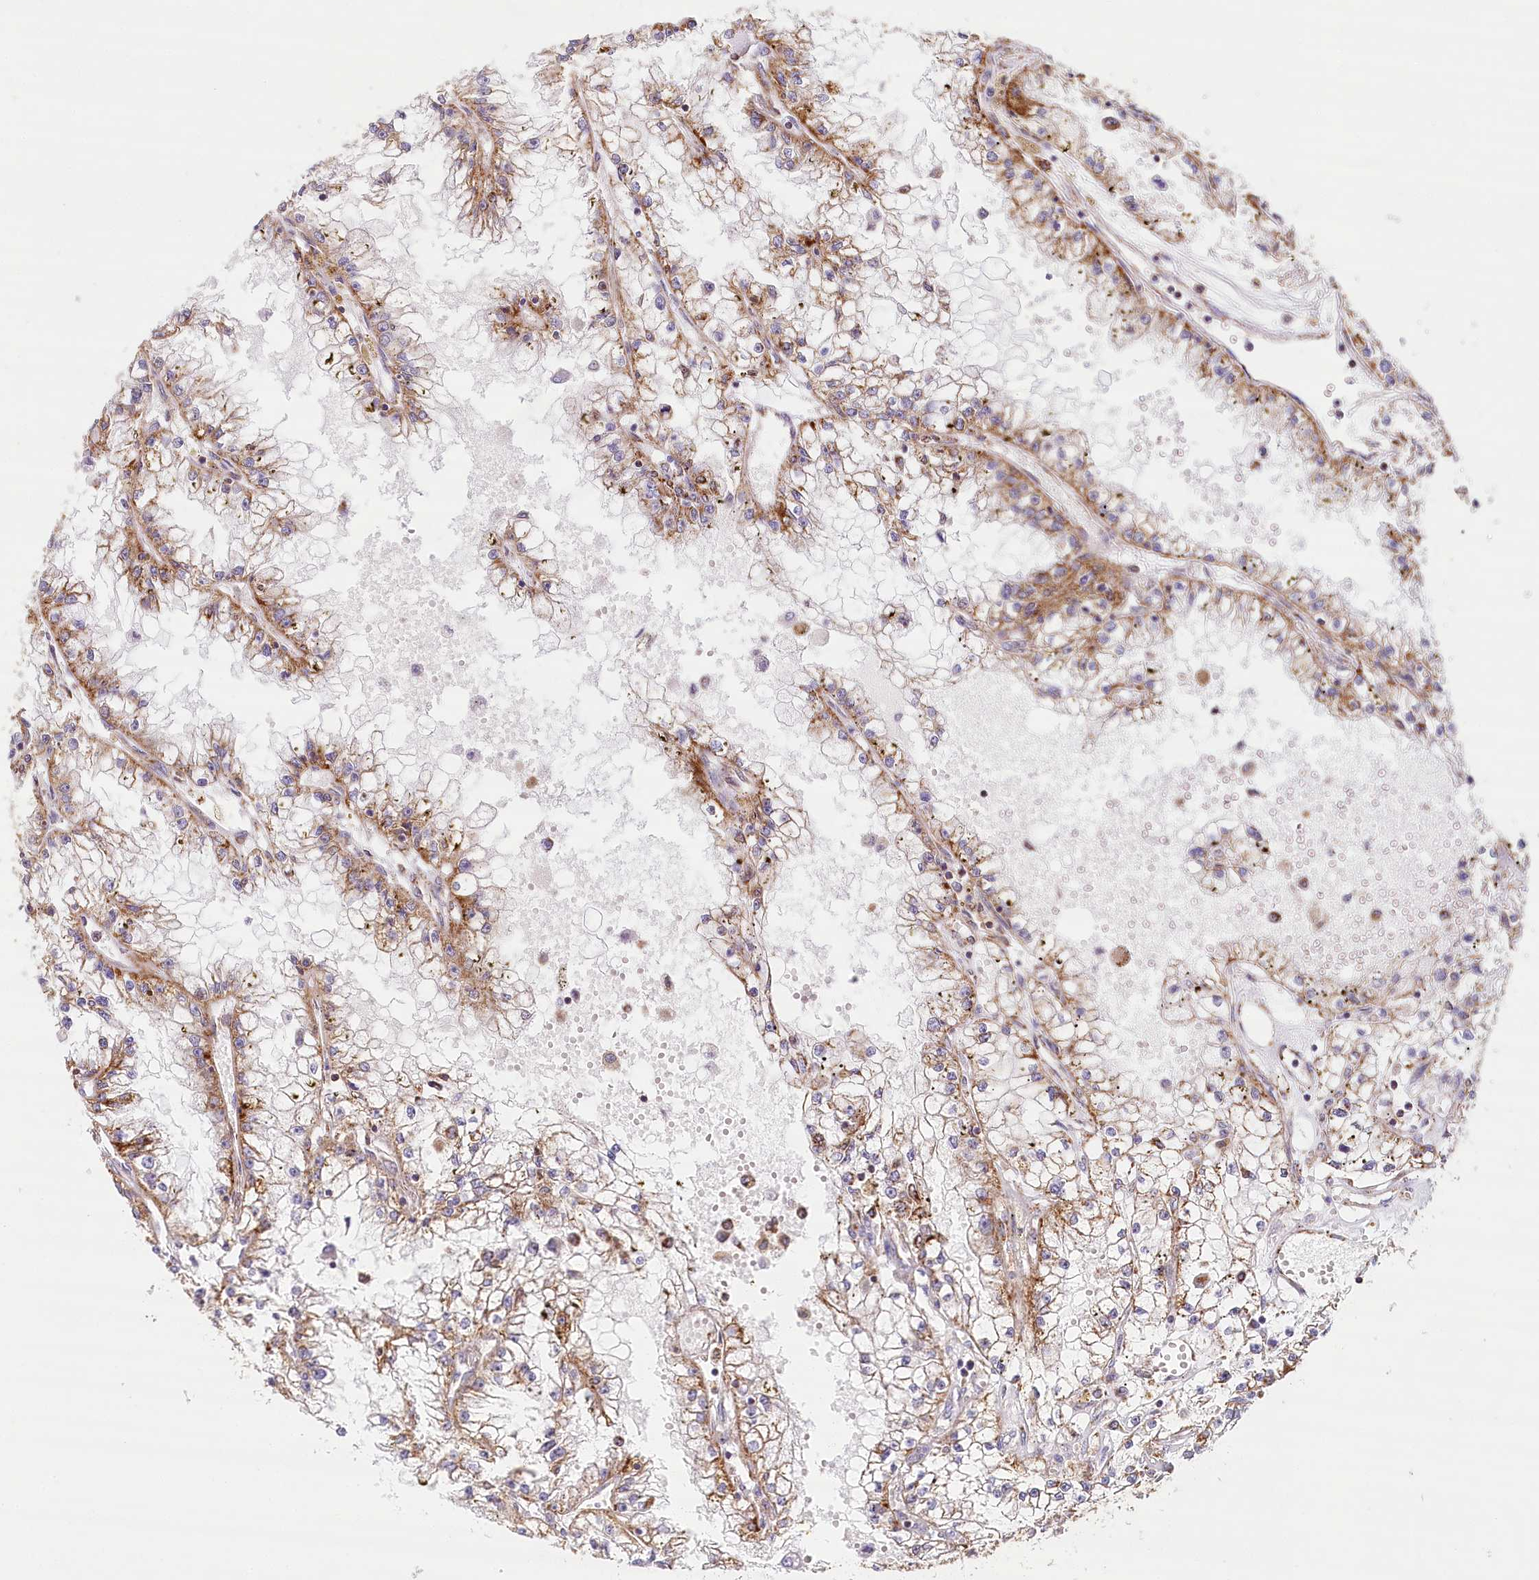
{"staining": {"intensity": "moderate", "quantity": ">75%", "location": "cytoplasmic/membranous"}, "tissue": "renal cancer", "cell_type": "Tumor cells", "image_type": "cancer", "snomed": [{"axis": "morphology", "description": "Adenocarcinoma, NOS"}, {"axis": "topography", "description": "Kidney"}], "caption": "This micrograph shows immunohistochemistry (IHC) staining of human adenocarcinoma (renal), with medium moderate cytoplasmic/membranous expression in about >75% of tumor cells.", "gene": "LSS", "patient": {"sex": "male", "age": 56}}